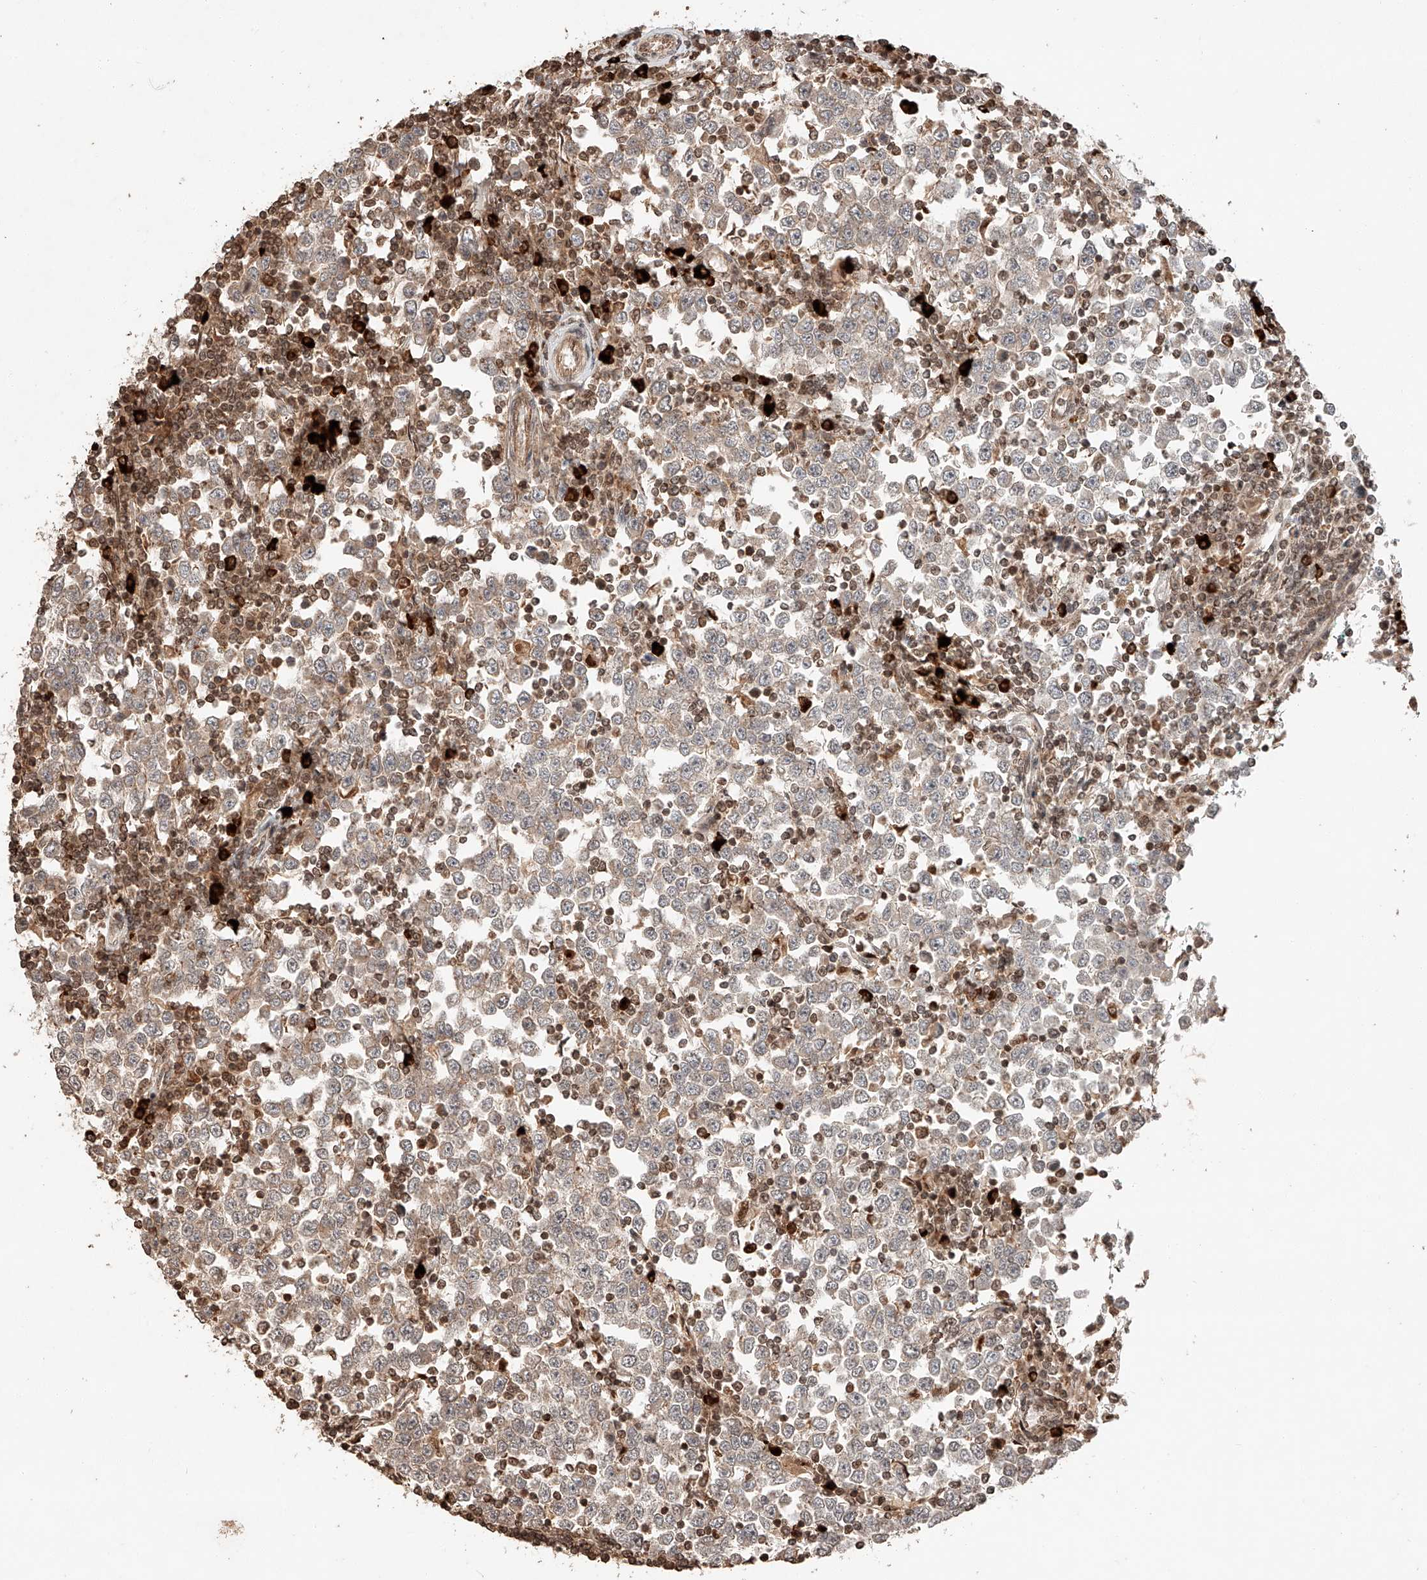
{"staining": {"intensity": "weak", "quantity": "25%-75%", "location": "cytoplasmic/membranous"}, "tissue": "testis cancer", "cell_type": "Tumor cells", "image_type": "cancer", "snomed": [{"axis": "morphology", "description": "Seminoma, NOS"}, {"axis": "topography", "description": "Testis"}], "caption": "Tumor cells reveal weak cytoplasmic/membranous staining in approximately 25%-75% of cells in testis cancer. (Stains: DAB in brown, nuclei in blue, Microscopy: brightfield microscopy at high magnification).", "gene": "ARHGAP33", "patient": {"sex": "male", "age": 65}}